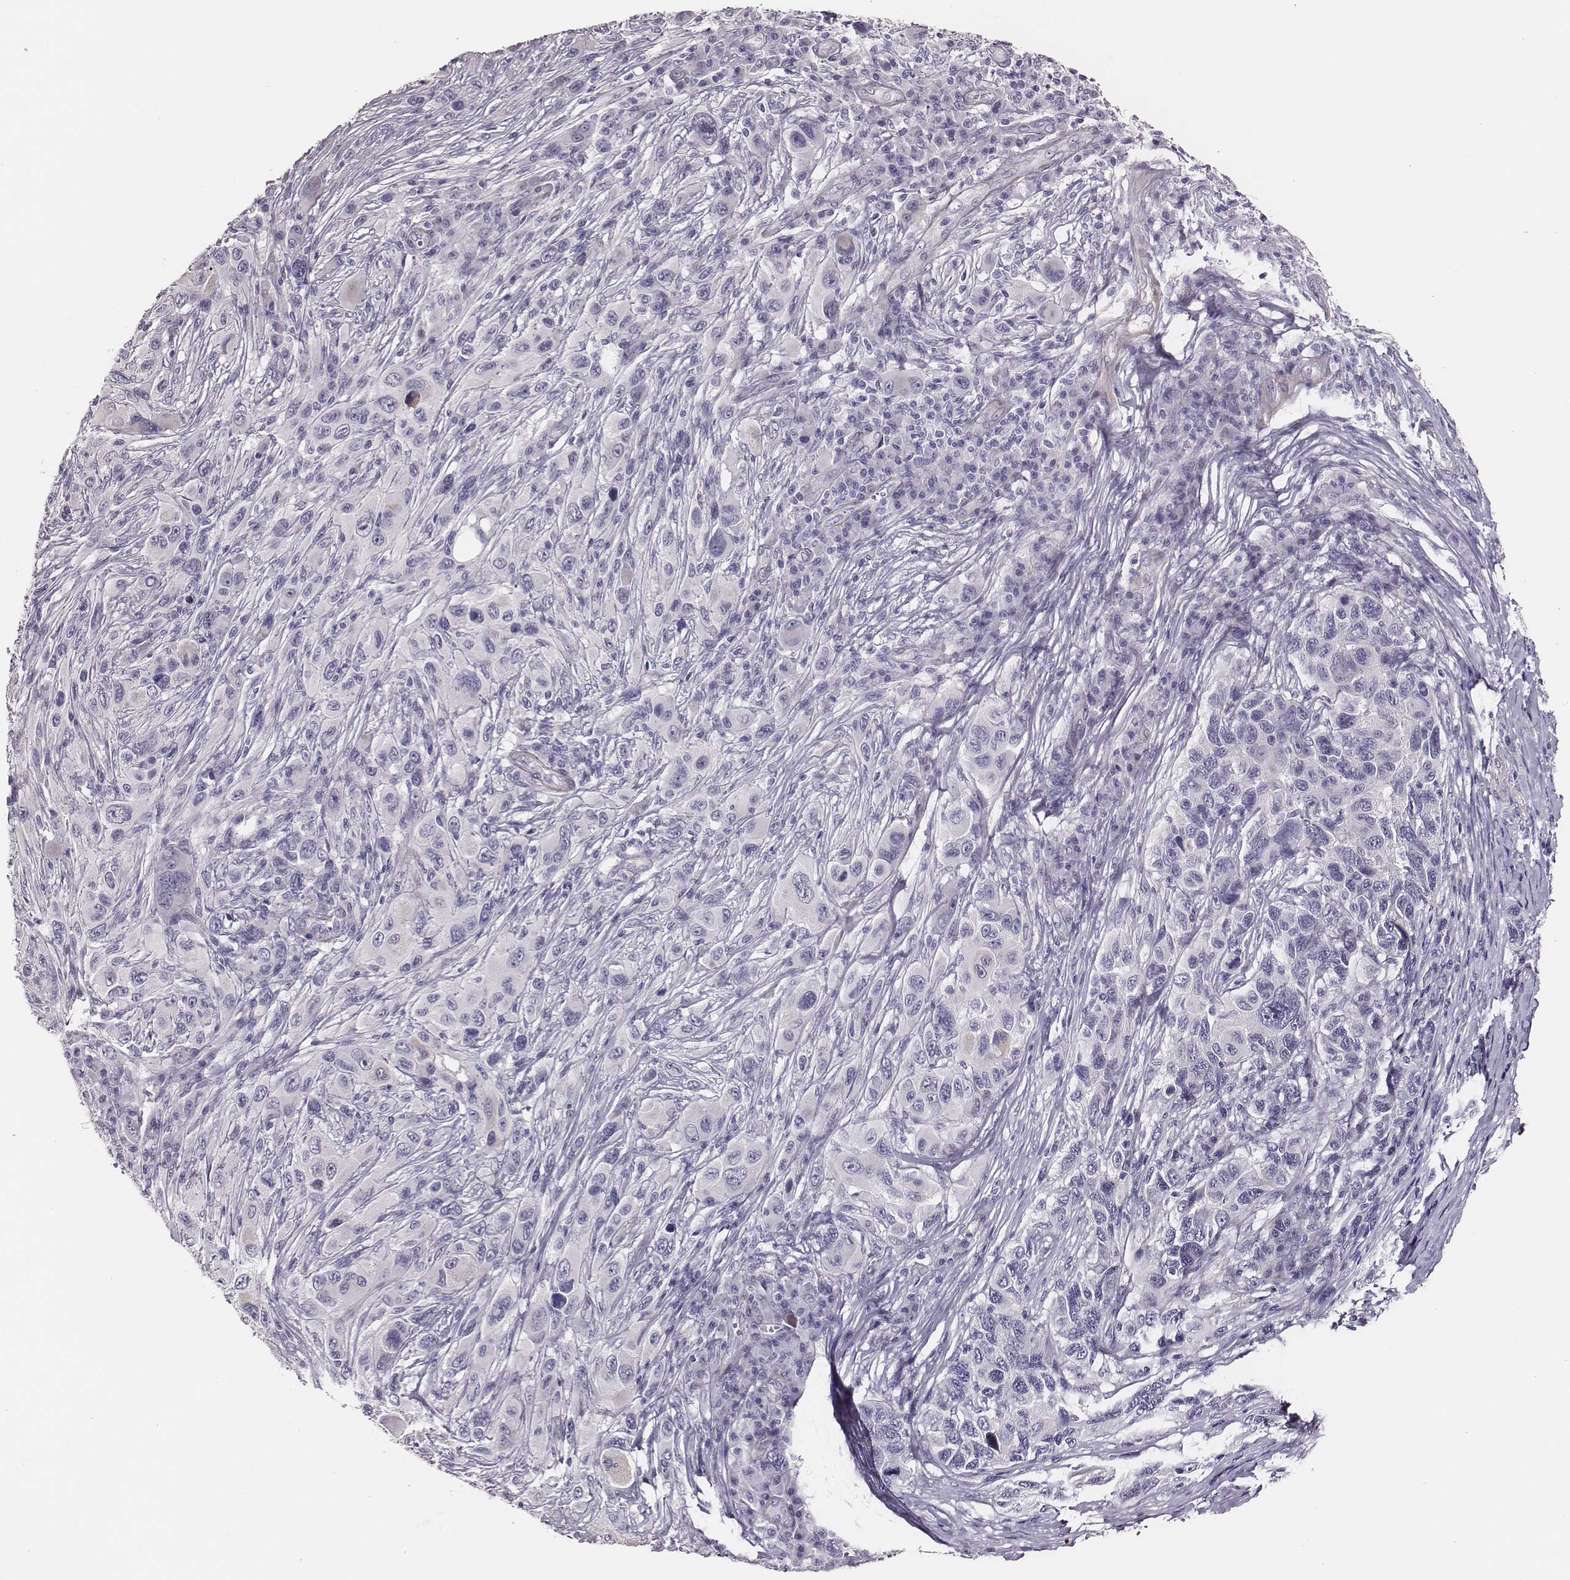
{"staining": {"intensity": "negative", "quantity": "none", "location": "none"}, "tissue": "melanoma", "cell_type": "Tumor cells", "image_type": "cancer", "snomed": [{"axis": "morphology", "description": "Malignant melanoma, NOS"}, {"axis": "topography", "description": "Skin"}], "caption": "Tumor cells are negative for protein expression in human malignant melanoma. (Brightfield microscopy of DAB (3,3'-diaminobenzidine) immunohistochemistry at high magnification).", "gene": "SCML2", "patient": {"sex": "male", "age": 53}}